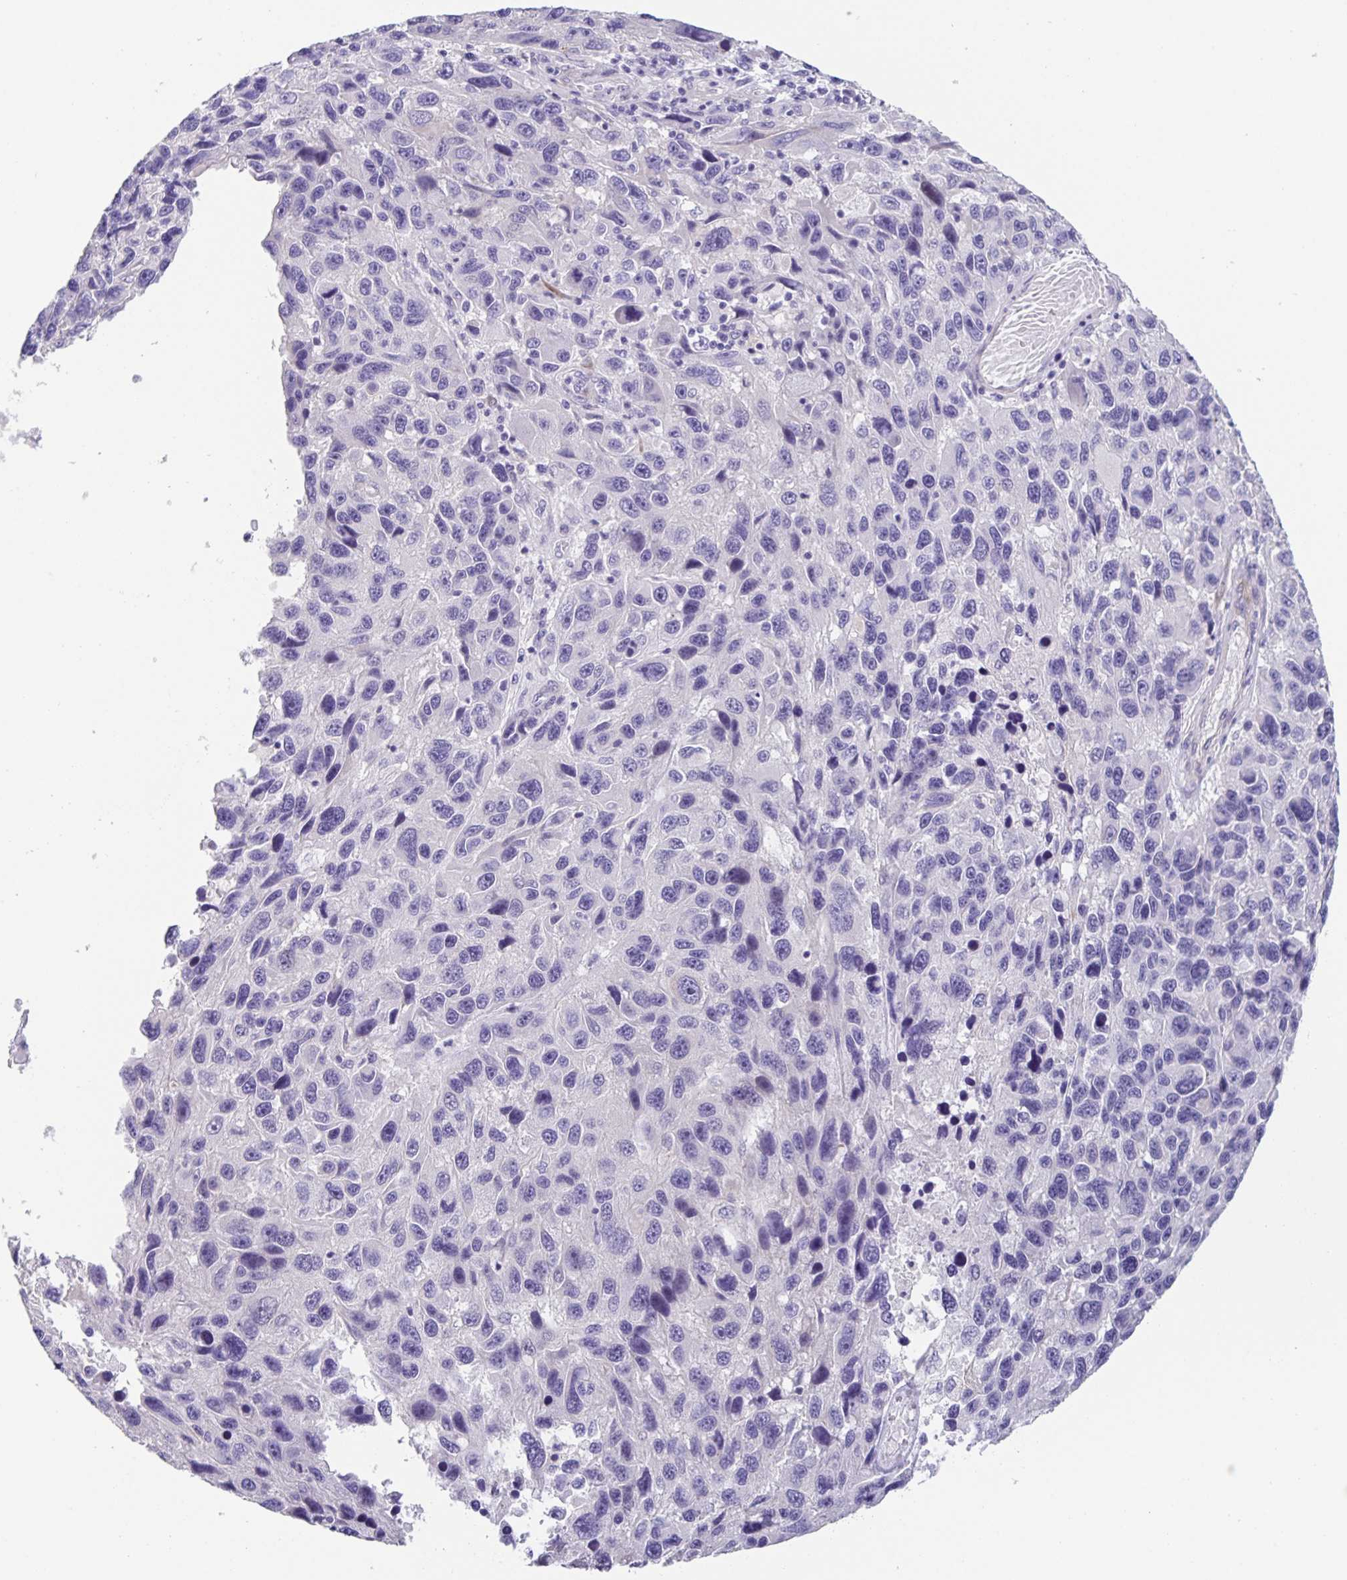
{"staining": {"intensity": "negative", "quantity": "none", "location": "none"}, "tissue": "melanoma", "cell_type": "Tumor cells", "image_type": "cancer", "snomed": [{"axis": "morphology", "description": "Malignant melanoma, NOS"}, {"axis": "topography", "description": "Skin"}], "caption": "Photomicrograph shows no protein staining in tumor cells of melanoma tissue. (DAB (3,3'-diaminobenzidine) immunohistochemistry visualized using brightfield microscopy, high magnification).", "gene": "PRR36", "patient": {"sex": "male", "age": 53}}